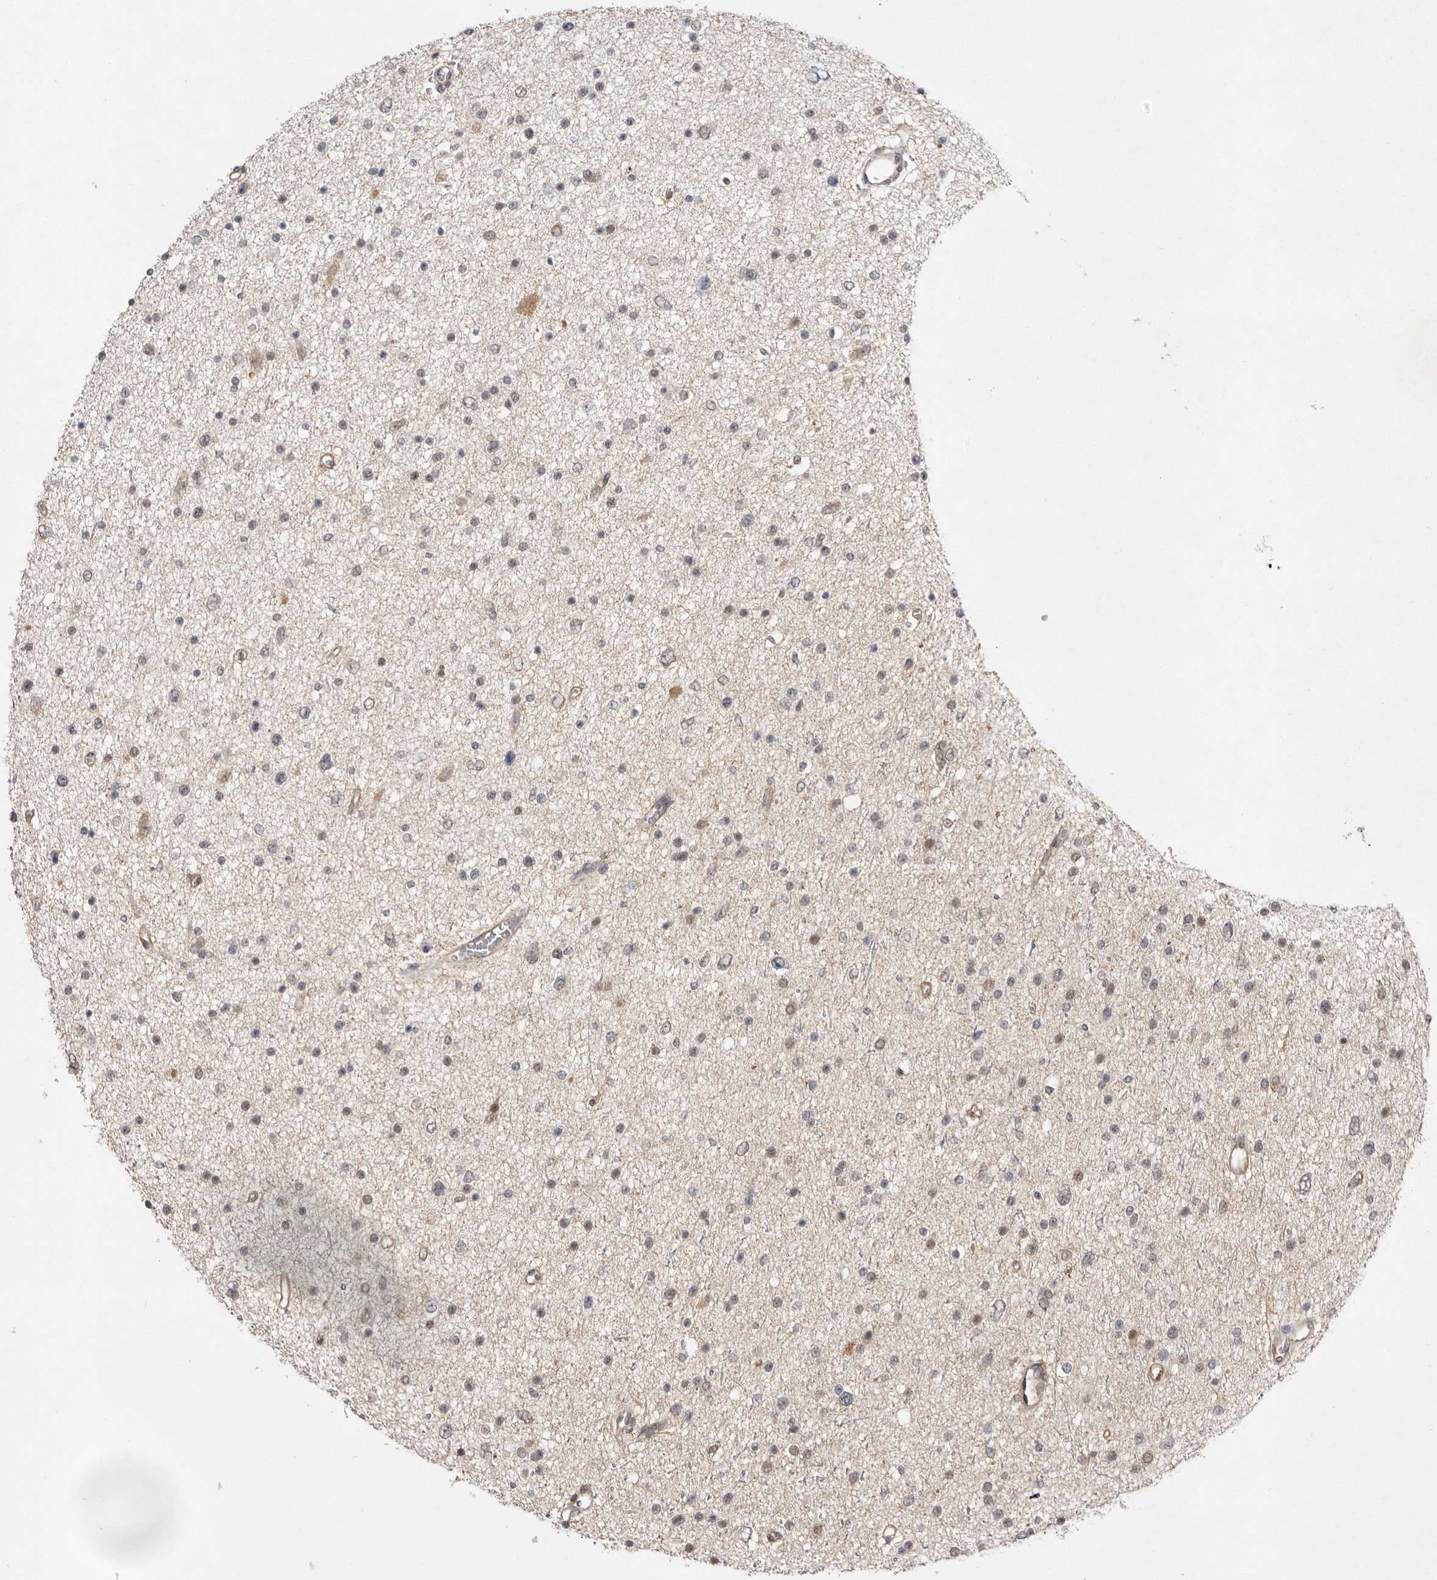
{"staining": {"intensity": "weak", "quantity": "25%-75%", "location": "cytoplasmic/membranous,nuclear"}, "tissue": "glioma", "cell_type": "Tumor cells", "image_type": "cancer", "snomed": [{"axis": "morphology", "description": "Glioma, malignant, Low grade"}, {"axis": "topography", "description": "Brain"}], "caption": "Brown immunohistochemical staining in human malignant glioma (low-grade) demonstrates weak cytoplasmic/membranous and nuclear positivity in approximately 25%-75% of tumor cells. (DAB = brown stain, brightfield microscopy at high magnification).", "gene": "NSUN4", "patient": {"sex": "female", "age": 37}}